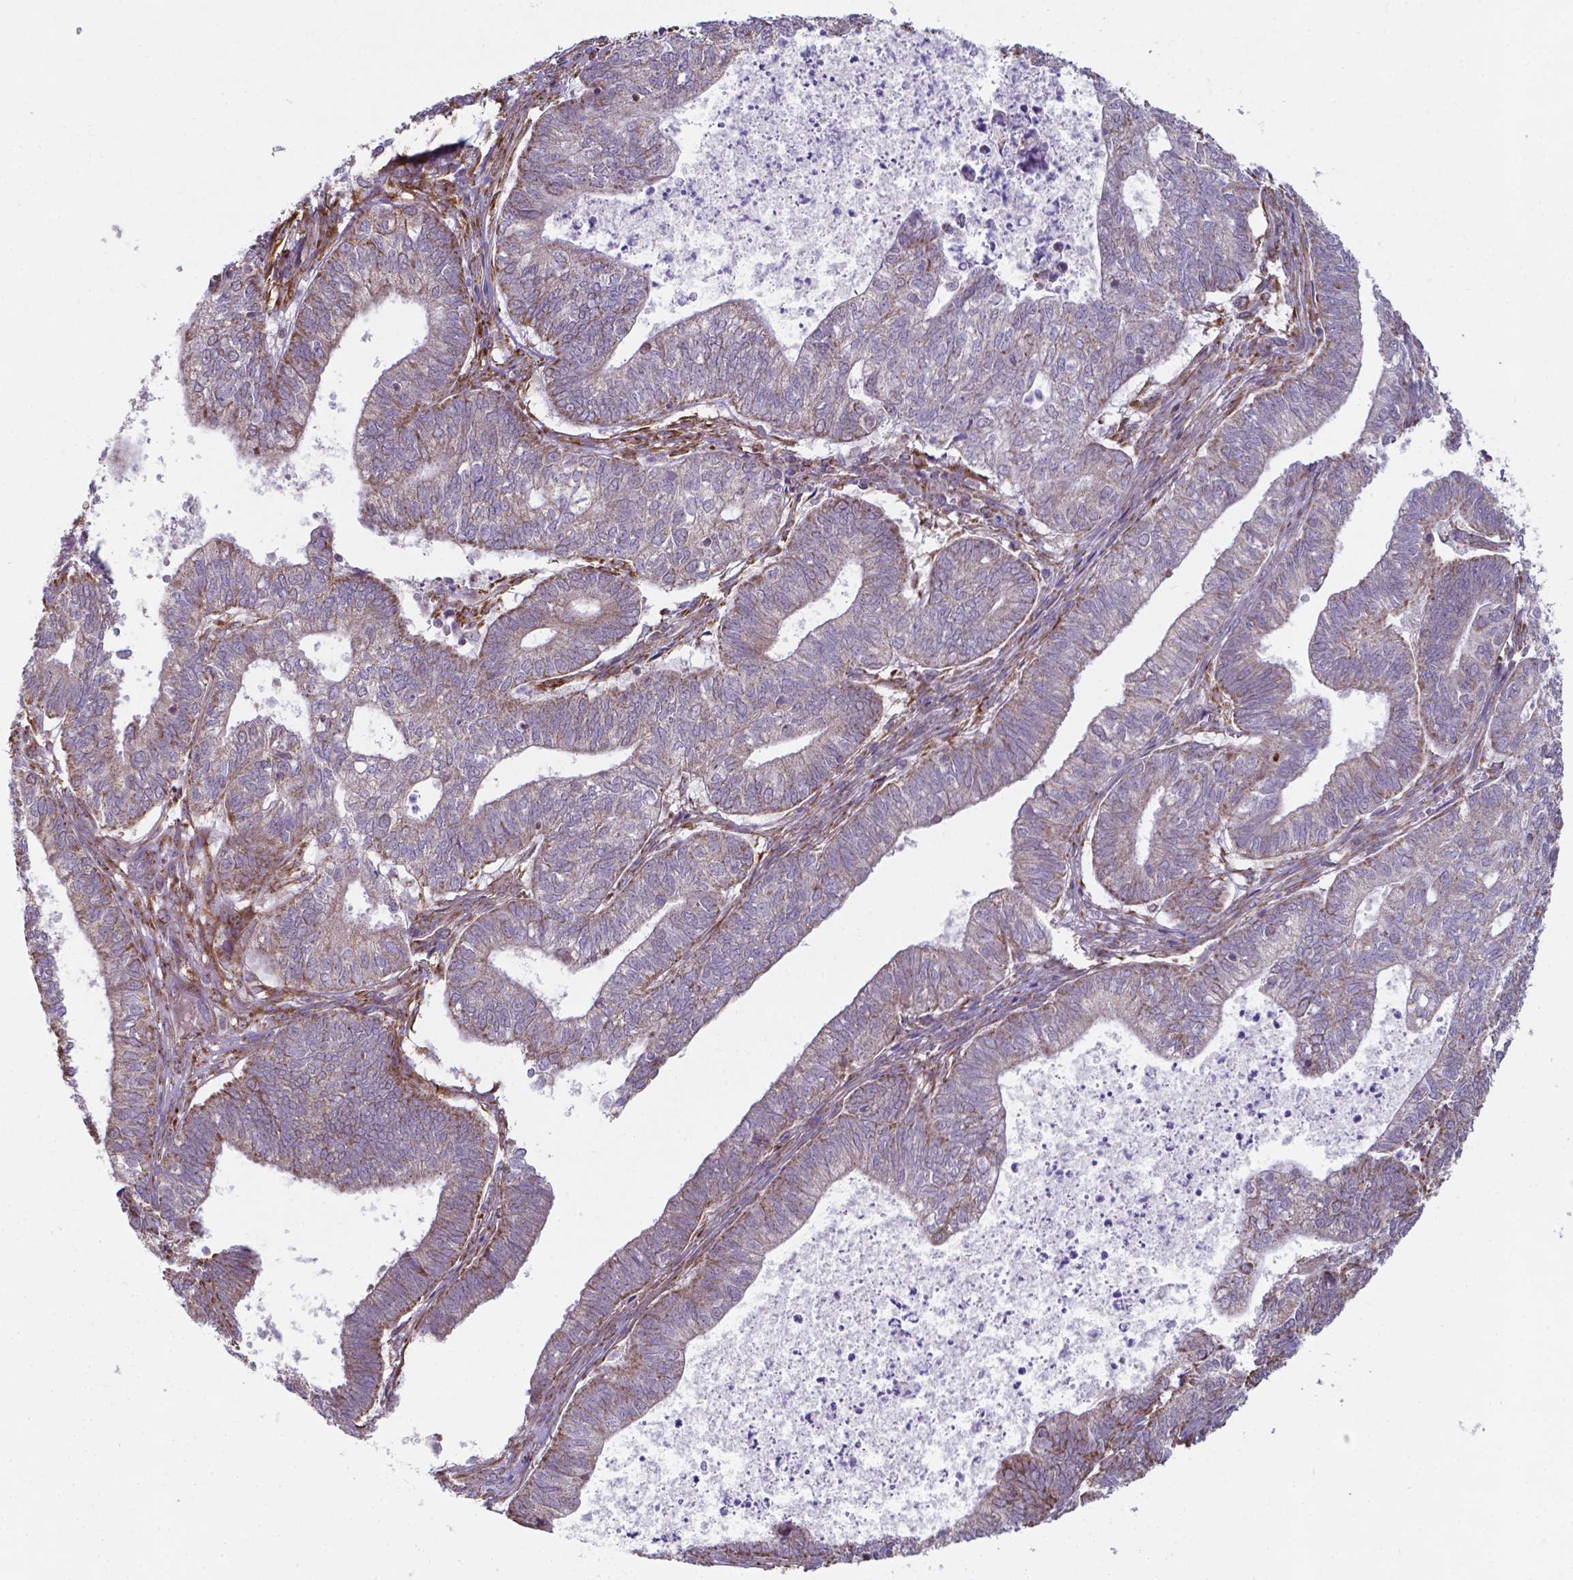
{"staining": {"intensity": "moderate", "quantity": "<25%", "location": "cytoplasmic/membranous"}, "tissue": "ovarian cancer", "cell_type": "Tumor cells", "image_type": "cancer", "snomed": [{"axis": "morphology", "description": "Carcinoma, endometroid"}, {"axis": "topography", "description": "Ovary"}], "caption": "A brown stain shows moderate cytoplasmic/membranous expression of a protein in human endometroid carcinoma (ovarian) tumor cells.", "gene": "FAM114A1", "patient": {"sex": "female", "age": 64}}